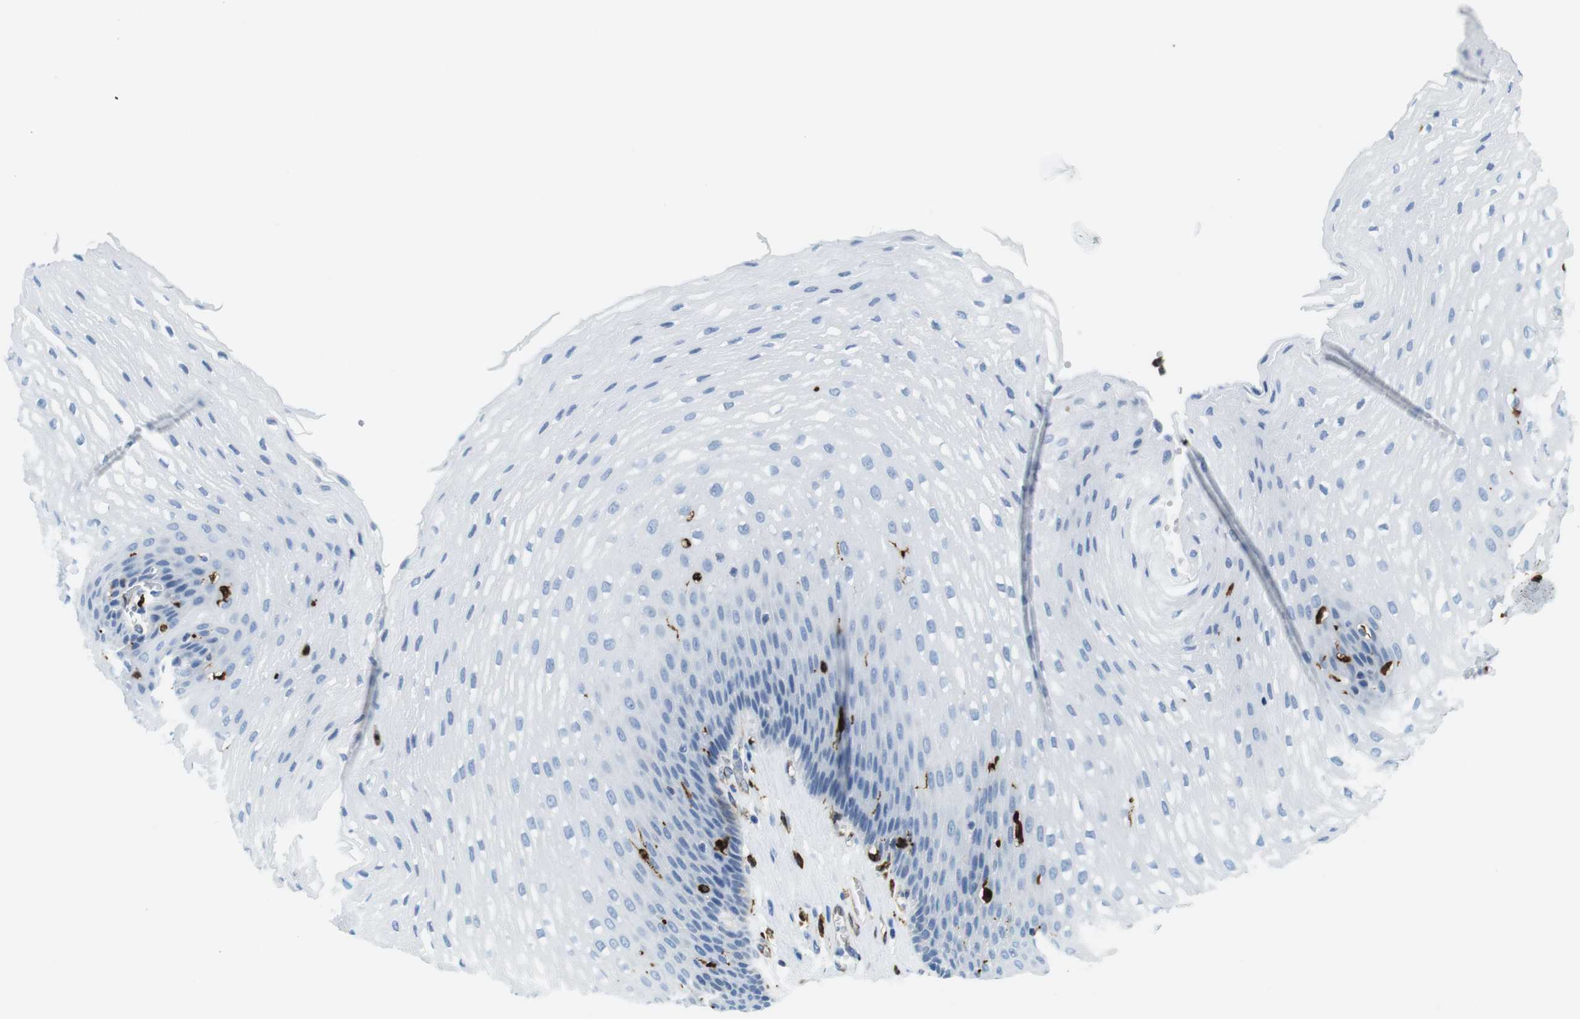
{"staining": {"intensity": "negative", "quantity": "none", "location": "none"}, "tissue": "esophagus", "cell_type": "Squamous epithelial cells", "image_type": "normal", "snomed": [{"axis": "morphology", "description": "Normal tissue, NOS"}, {"axis": "topography", "description": "Esophagus"}], "caption": "A high-resolution micrograph shows immunohistochemistry staining of normal esophagus, which displays no significant expression in squamous epithelial cells. (DAB immunohistochemistry visualized using brightfield microscopy, high magnification).", "gene": "CIITA", "patient": {"sex": "male", "age": 48}}